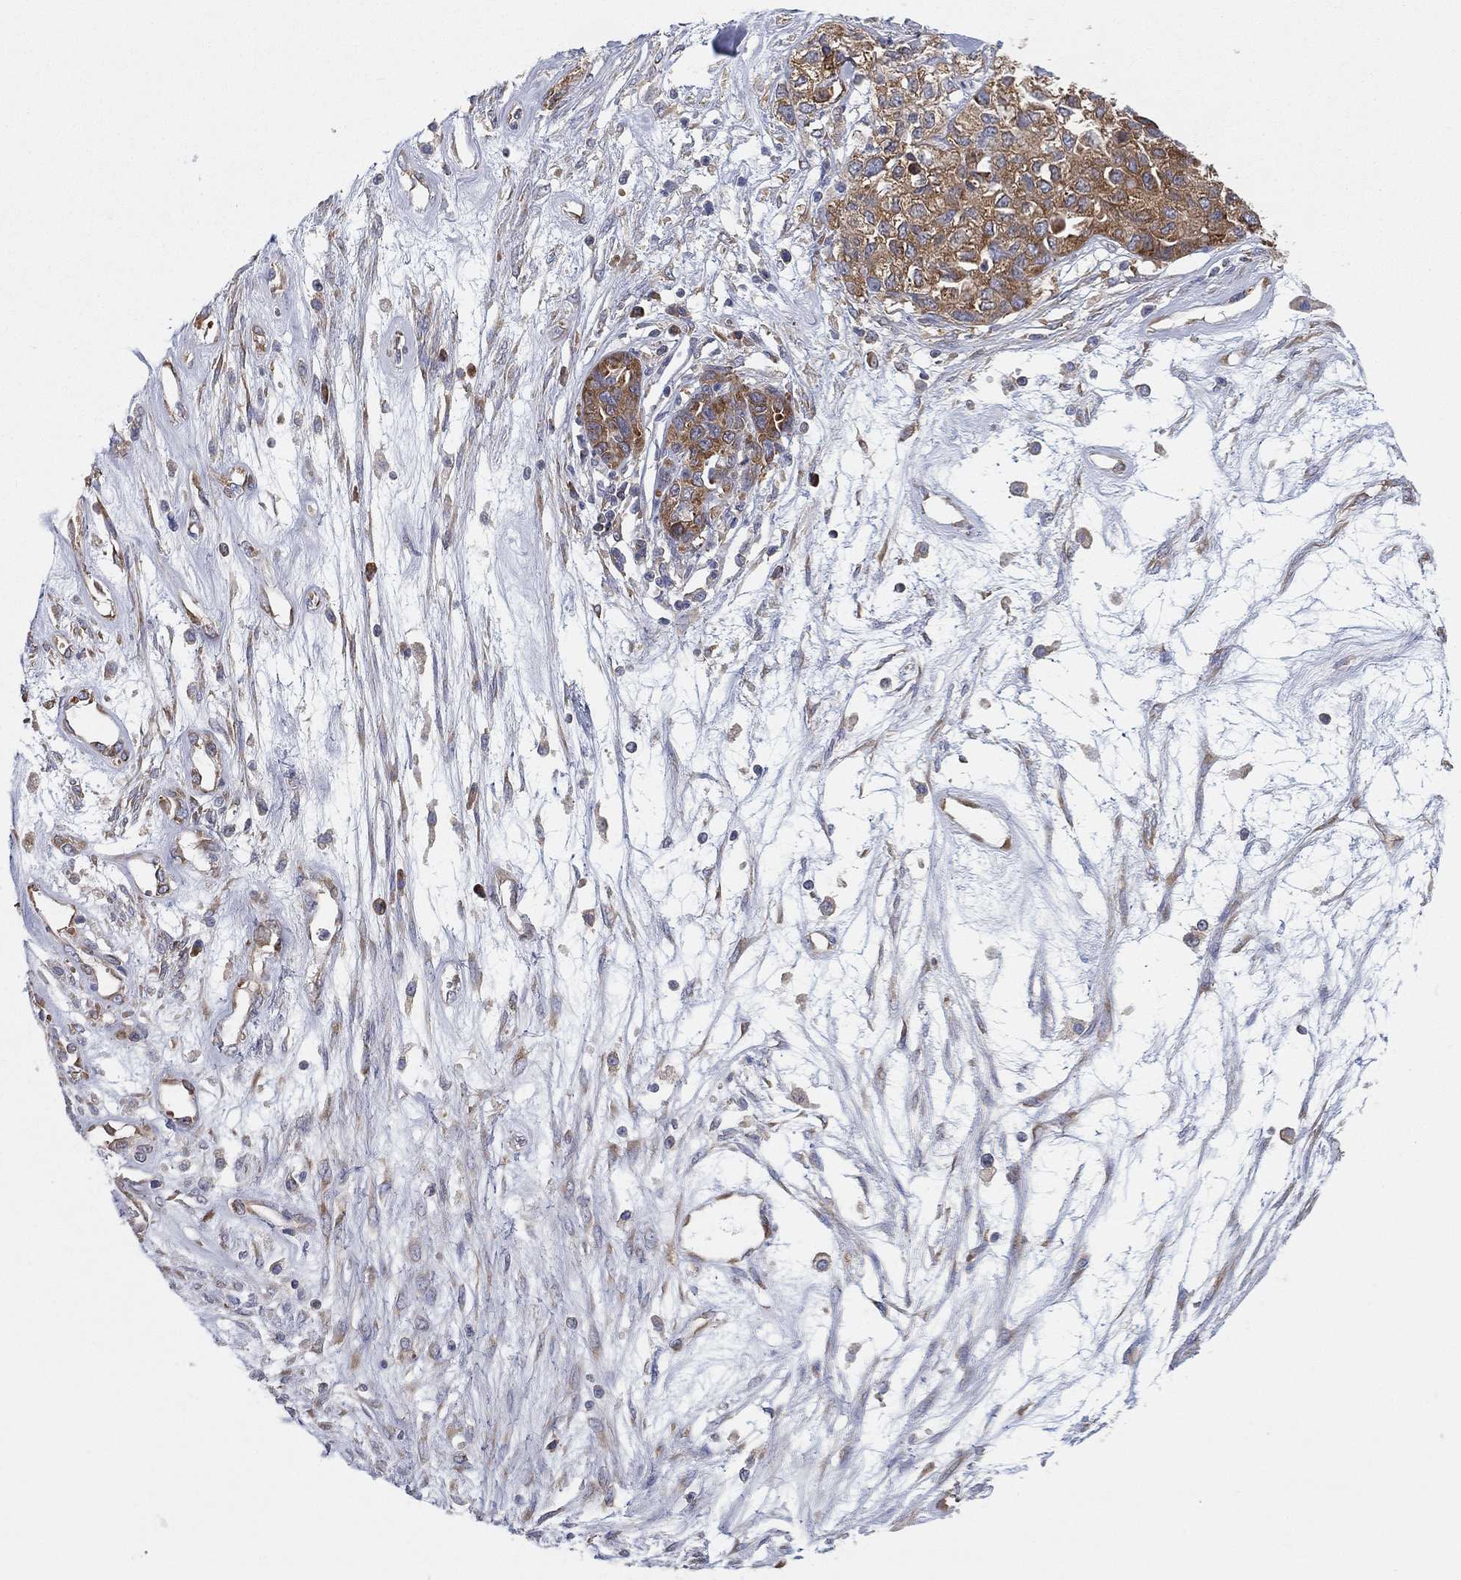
{"staining": {"intensity": "strong", "quantity": ">75%", "location": "cytoplasmic/membranous"}, "tissue": "ovarian cancer", "cell_type": "Tumor cells", "image_type": "cancer", "snomed": [{"axis": "morphology", "description": "Cystadenocarcinoma, serous, NOS"}, {"axis": "topography", "description": "Ovary"}], "caption": "This micrograph exhibits immunohistochemistry staining of ovarian serous cystadenocarcinoma, with high strong cytoplasmic/membranous positivity in approximately >75% of tumor cells.", "gene": "FARSA", "patient": {"sex": "female", "age": 87}}